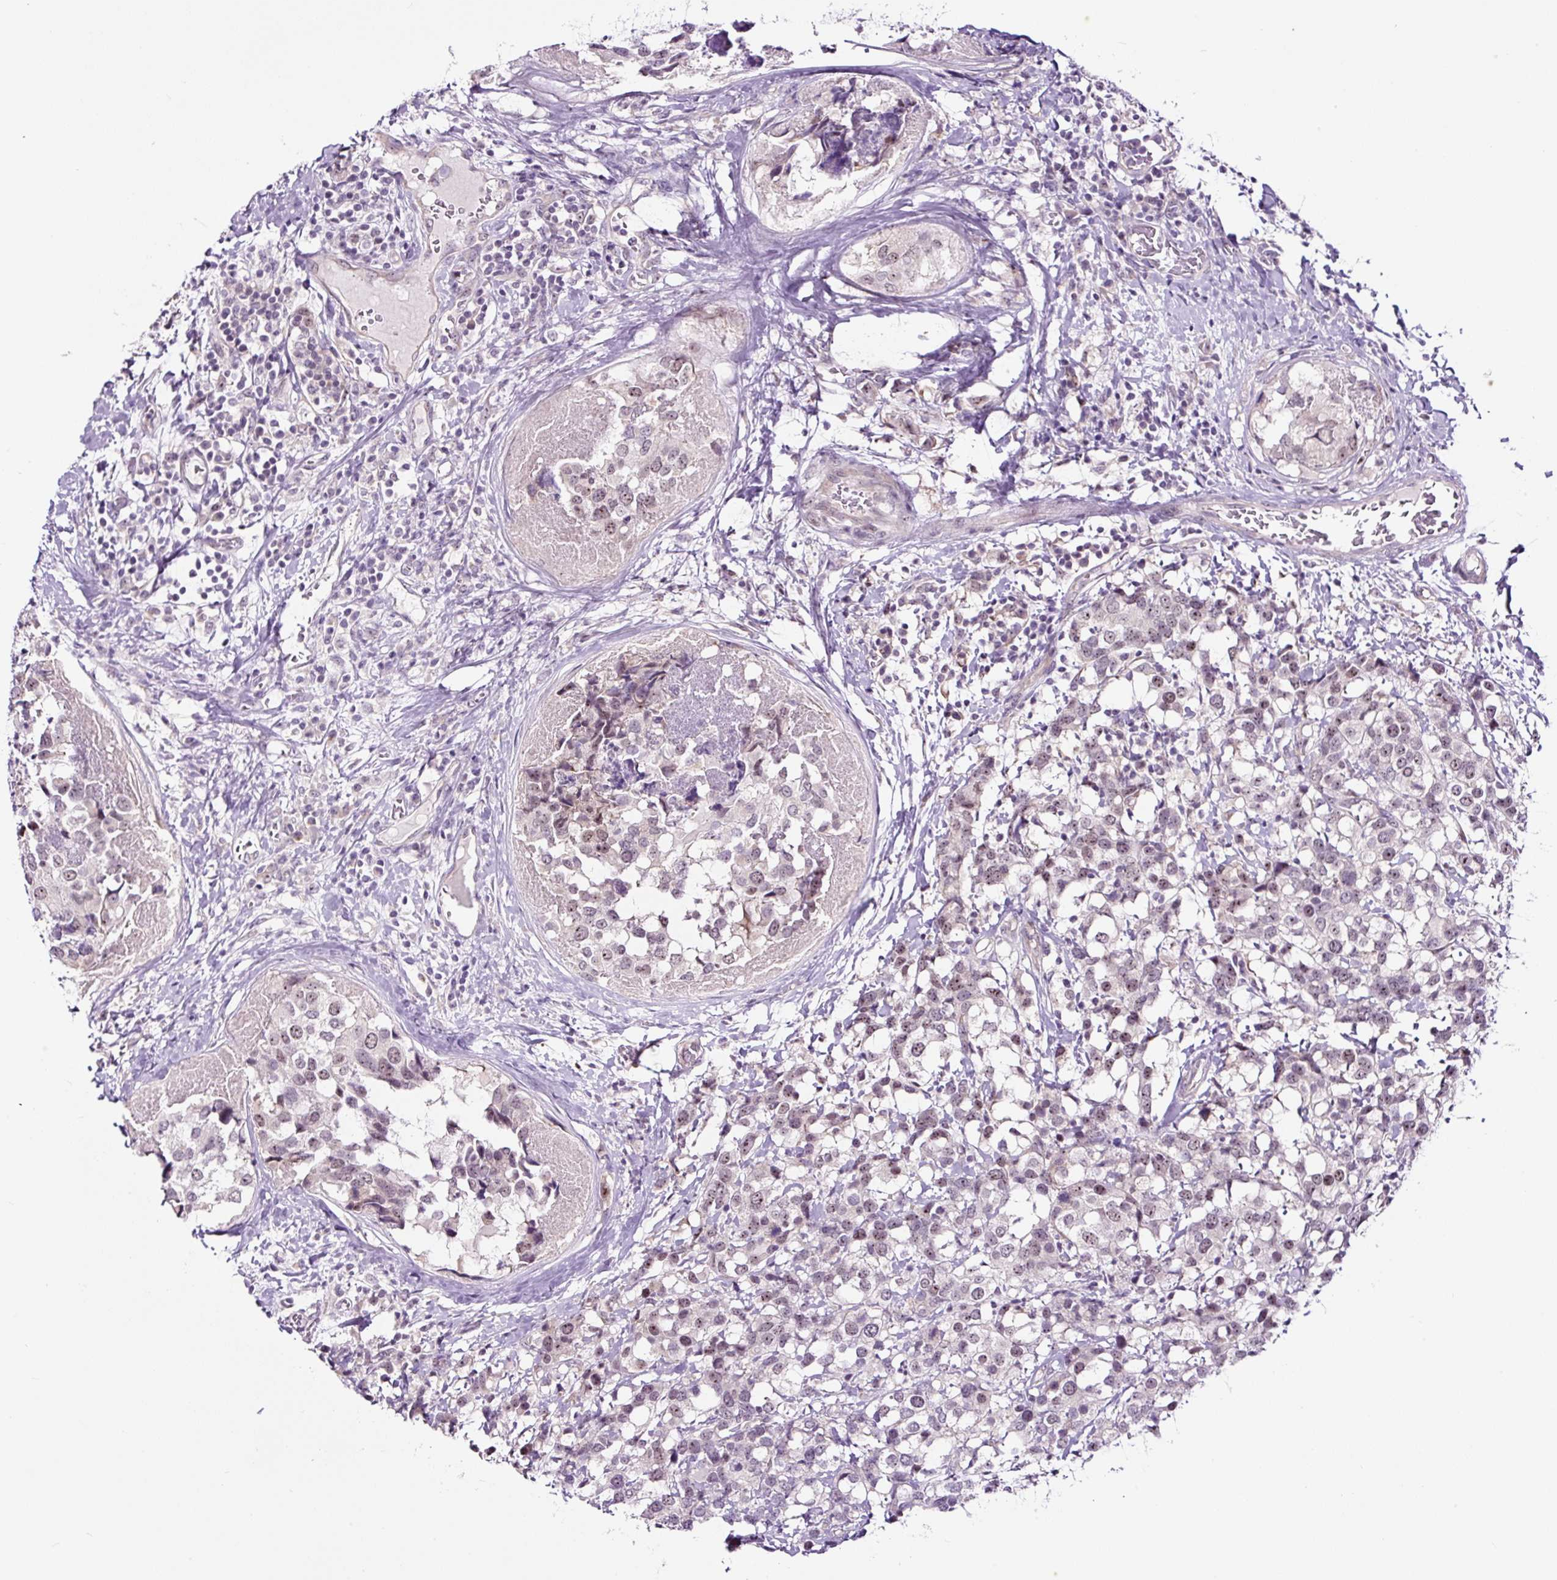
{"staining": {"intensity": "weak", "quantity": "<25%", "location": "nuclear"}, "tissue": "breast cancer", "cell_type": "Tumor cells", "image_type": "cancer", "snomed": [{"axis": "morphology", "description": "Lobular carcinoma"}, {"axis": "topography", "description": "Breast"}], "caption": "Immunohistochemical staining of human breast cancer exhibits no significant expression in tumor cells. (Stains: DAB immunohistochemistry (IHC) with hematoxylin counter stain, Microscopy: brightfield microscopy at high magnification).", "gene": "NOM1", "patient": {"sex": "female", "age": 59}}